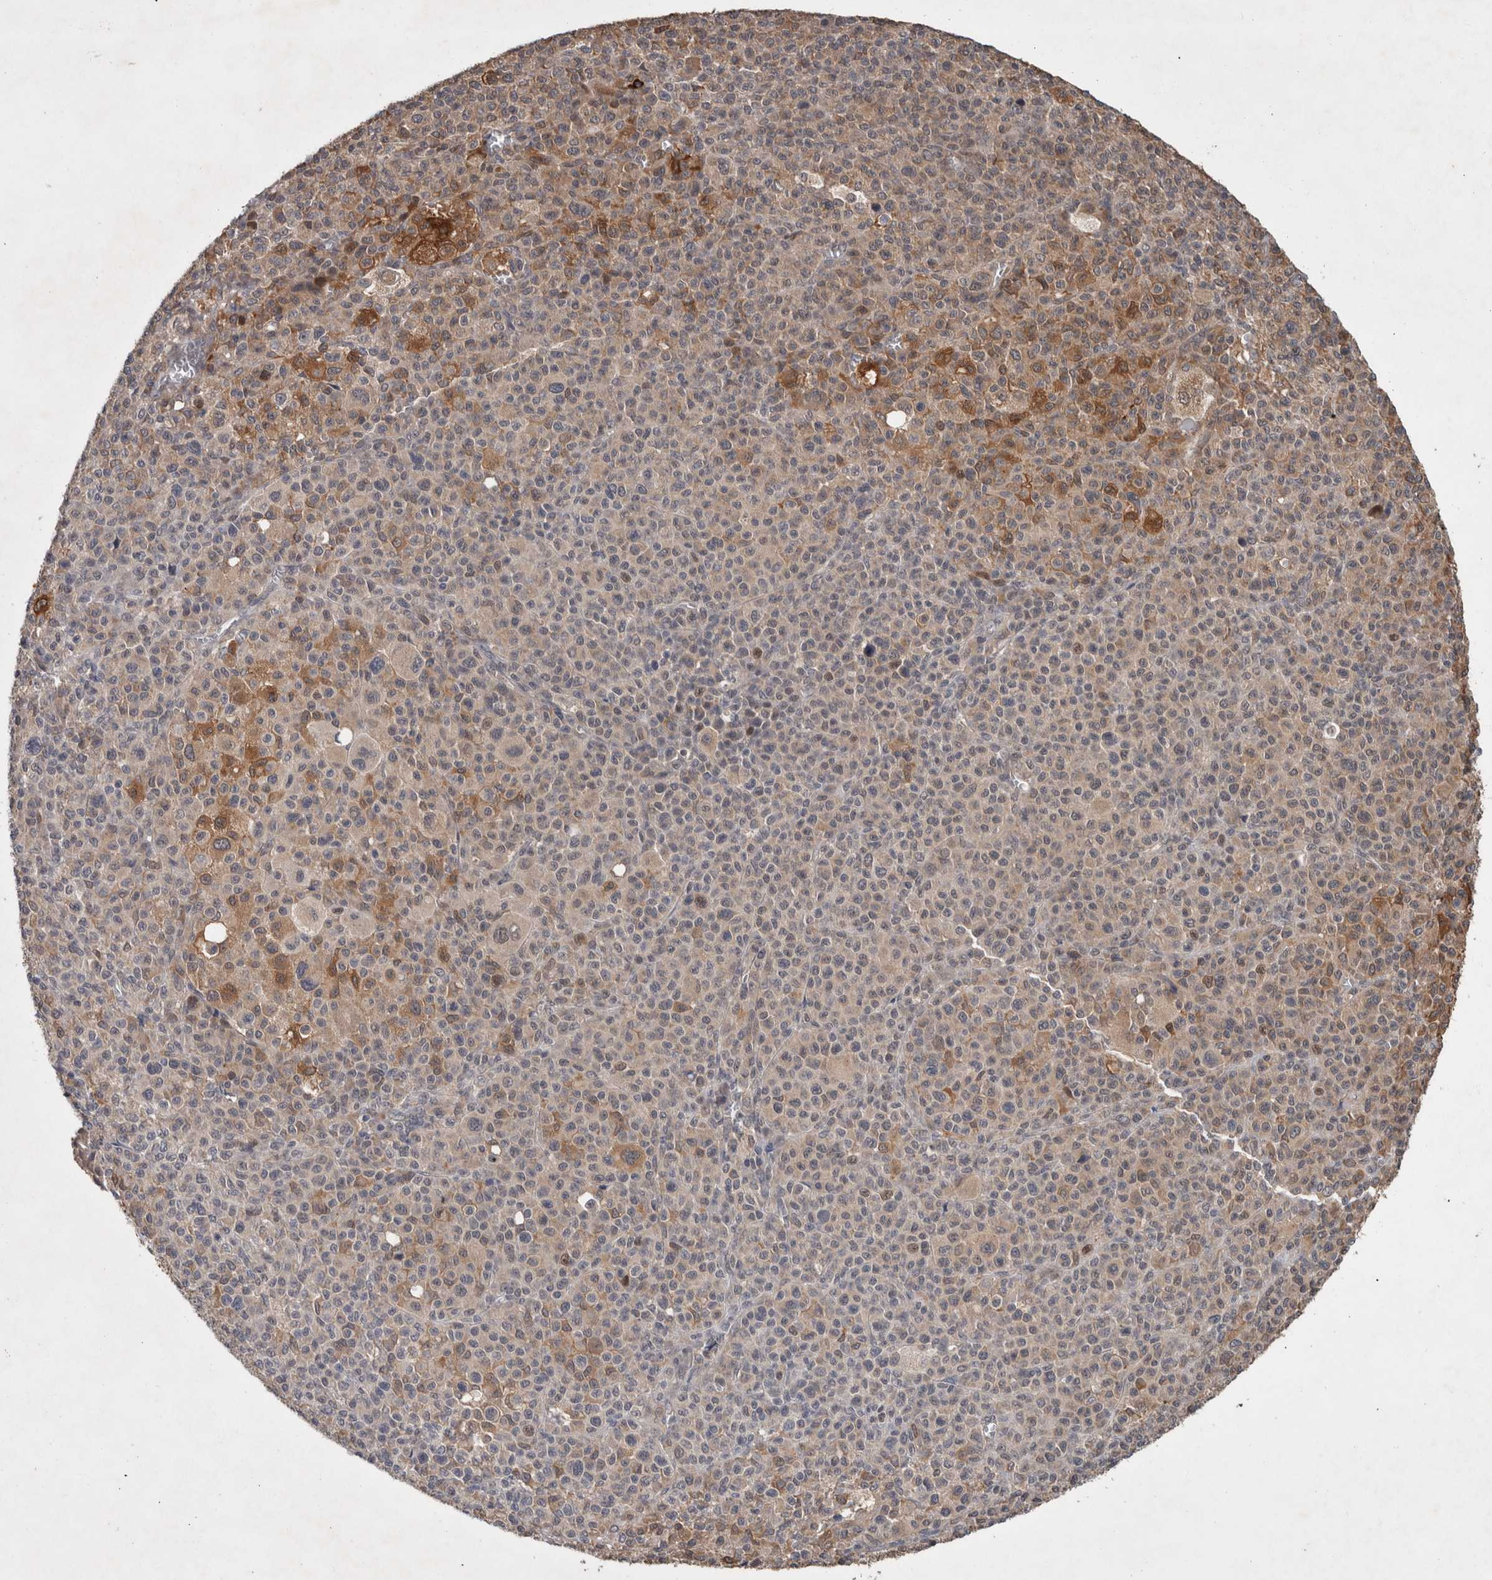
{"staining": {"intensity": "weak", "quantity": "25%-75%", "location": "cytoplasmic/membranous"}, "tissue": "melanoma", "cell_type": "Tumor cells", "image_type": "cancer", "snomed": [{"axis": "morphology", "description": "Malignant melanoma, Metastatic site"}, {"axis": "topography", "description": "Skin"}], "caption": "A photomicrograph of human melanoma stained for a protein reveals weak cytoplasmic/membranous brown staining in tumor cells.", "gene": "GIMAP6", "patient": {"sex": "female", "age": 74}}